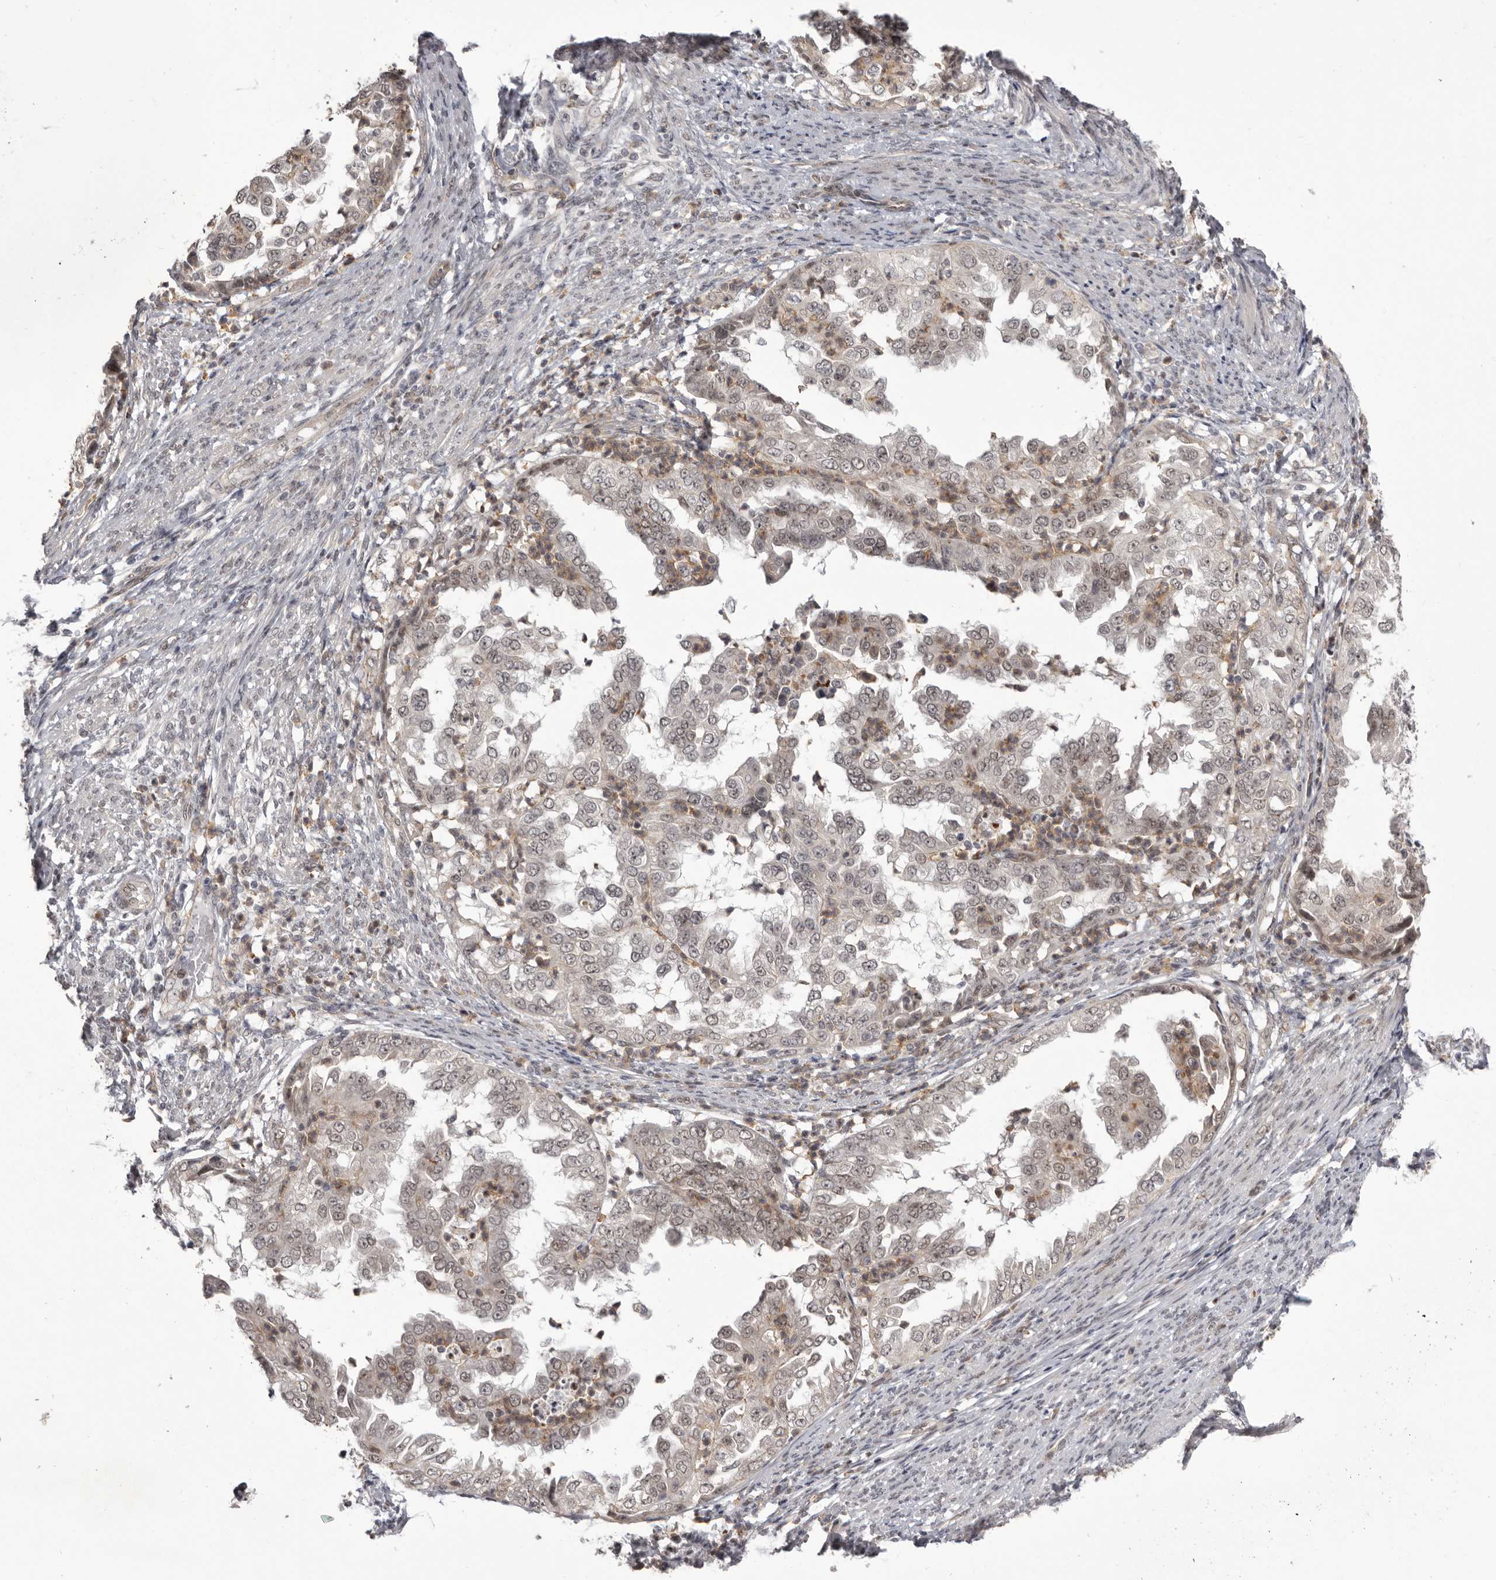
{"staining": {"intensity": "weak", "quantity": "<25%", "location": "nuclear"}, "tissue": "endometrial cancer", "cell_type": "Tumor cells", "image_type": "cancer", "snomed": [{"axis": "morphology", "description": "Adenocarcinoma, NOS"}, {"axis": "topography", "description": "Endometrium"}], "caption": "Immunohistochemistry (IHC) micrograph of neoplastic tissue: endometrial adenocarcinoma stained with DAB (3,3'-diaminobenzidine) demonstrates no significant protein positivity in tumor cells.", "gene": "RNF2", "patient": {"sex": "female", "age": 85}}